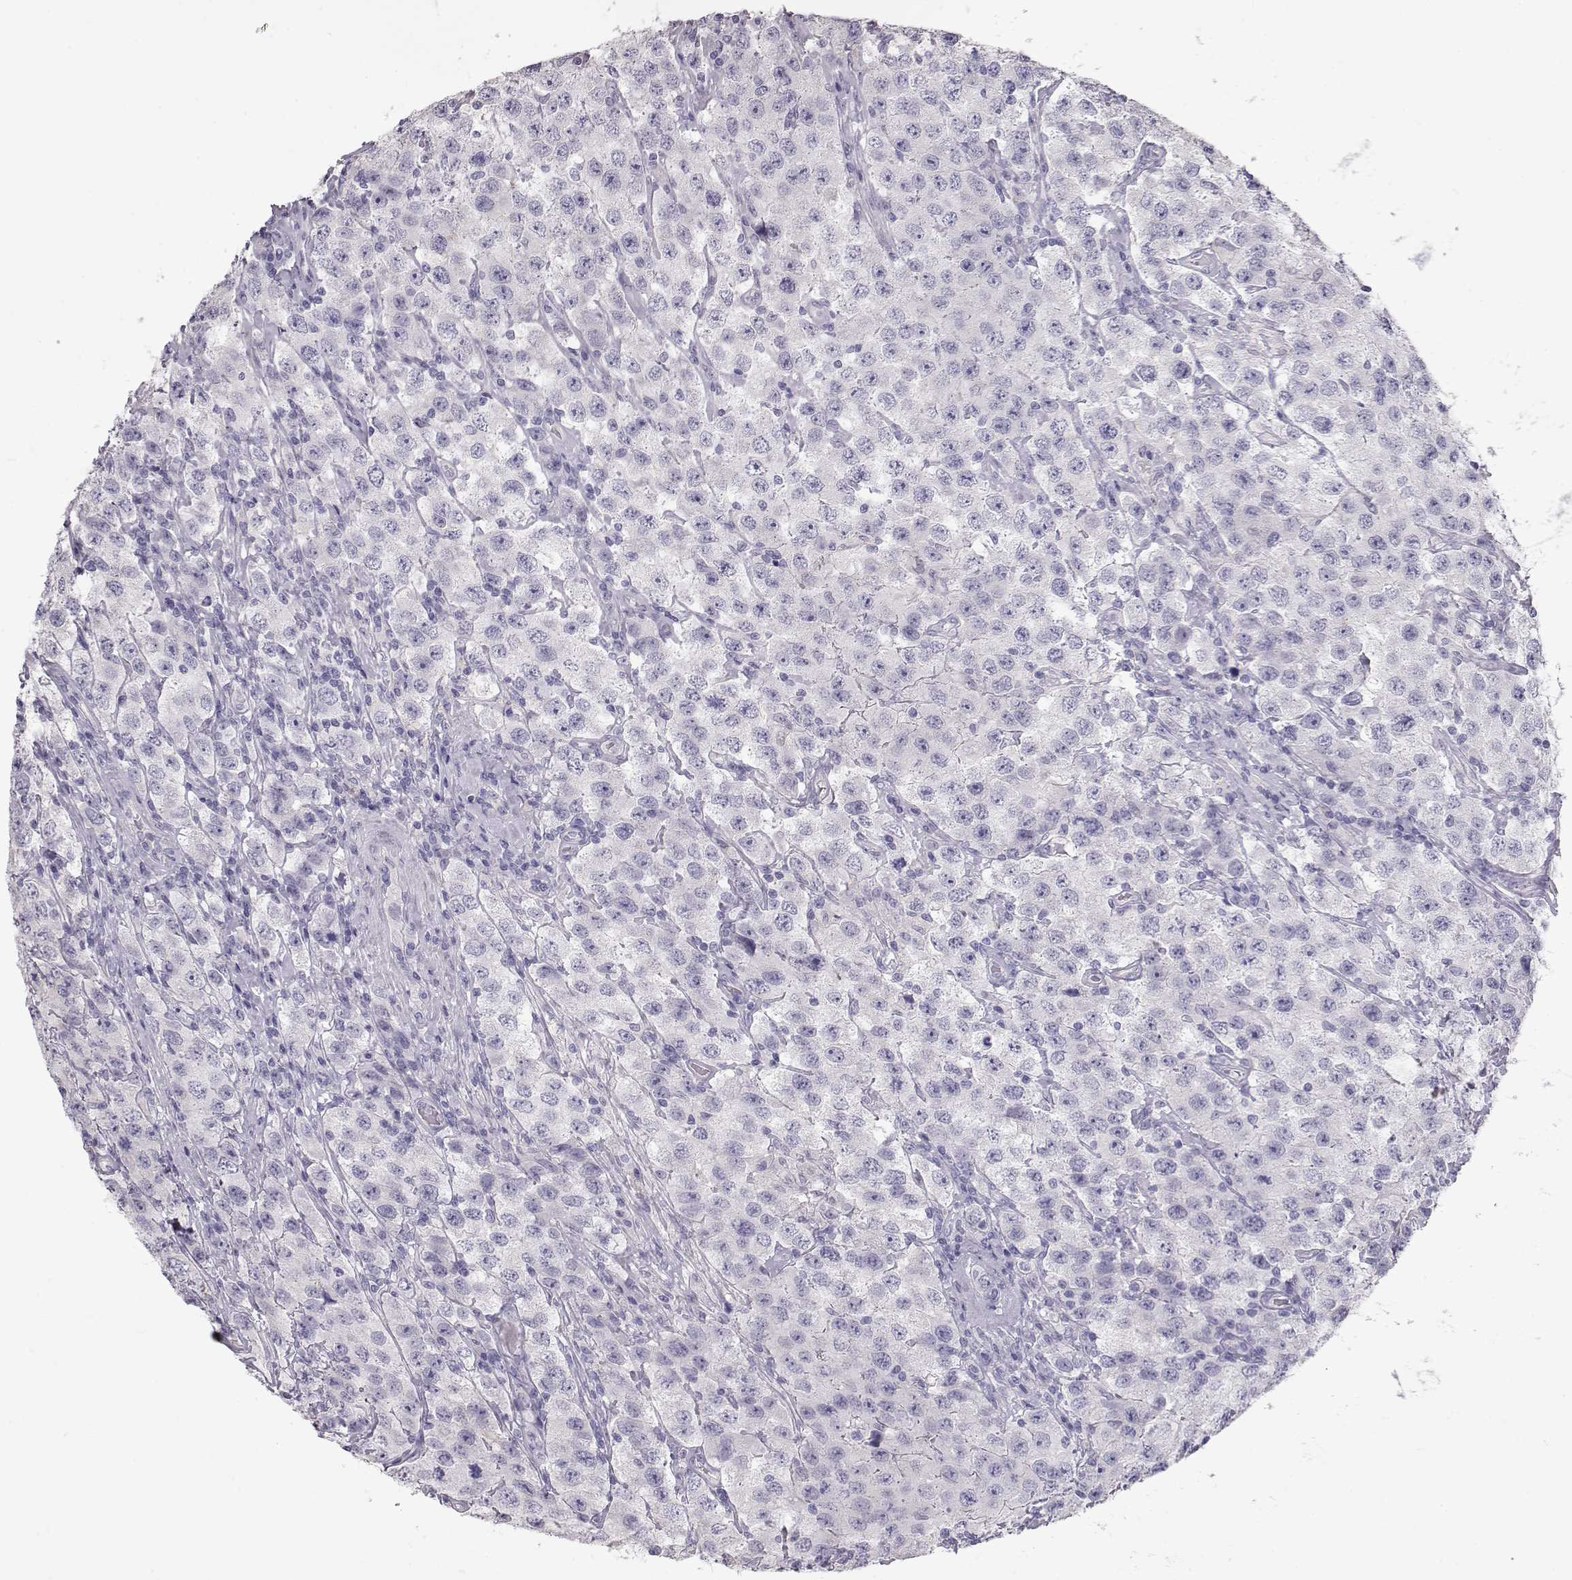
{"staining": {"intensity": "negative", "quantity": "none", "location": "none"}, "tissue": "testis cancer", "cell_type": "Tumor cells", "image_type": "cancer", "snomed": [{"axis": "morphology", "description": "Seminoma, NOS"}, {"axis": "topography", "description": "Testis"}], "caption": "Tumor cells show no significant protein positivity in testis seminoma.", "gene": "SLITRK3", "patient": {"sex": "male", "age": 52}}